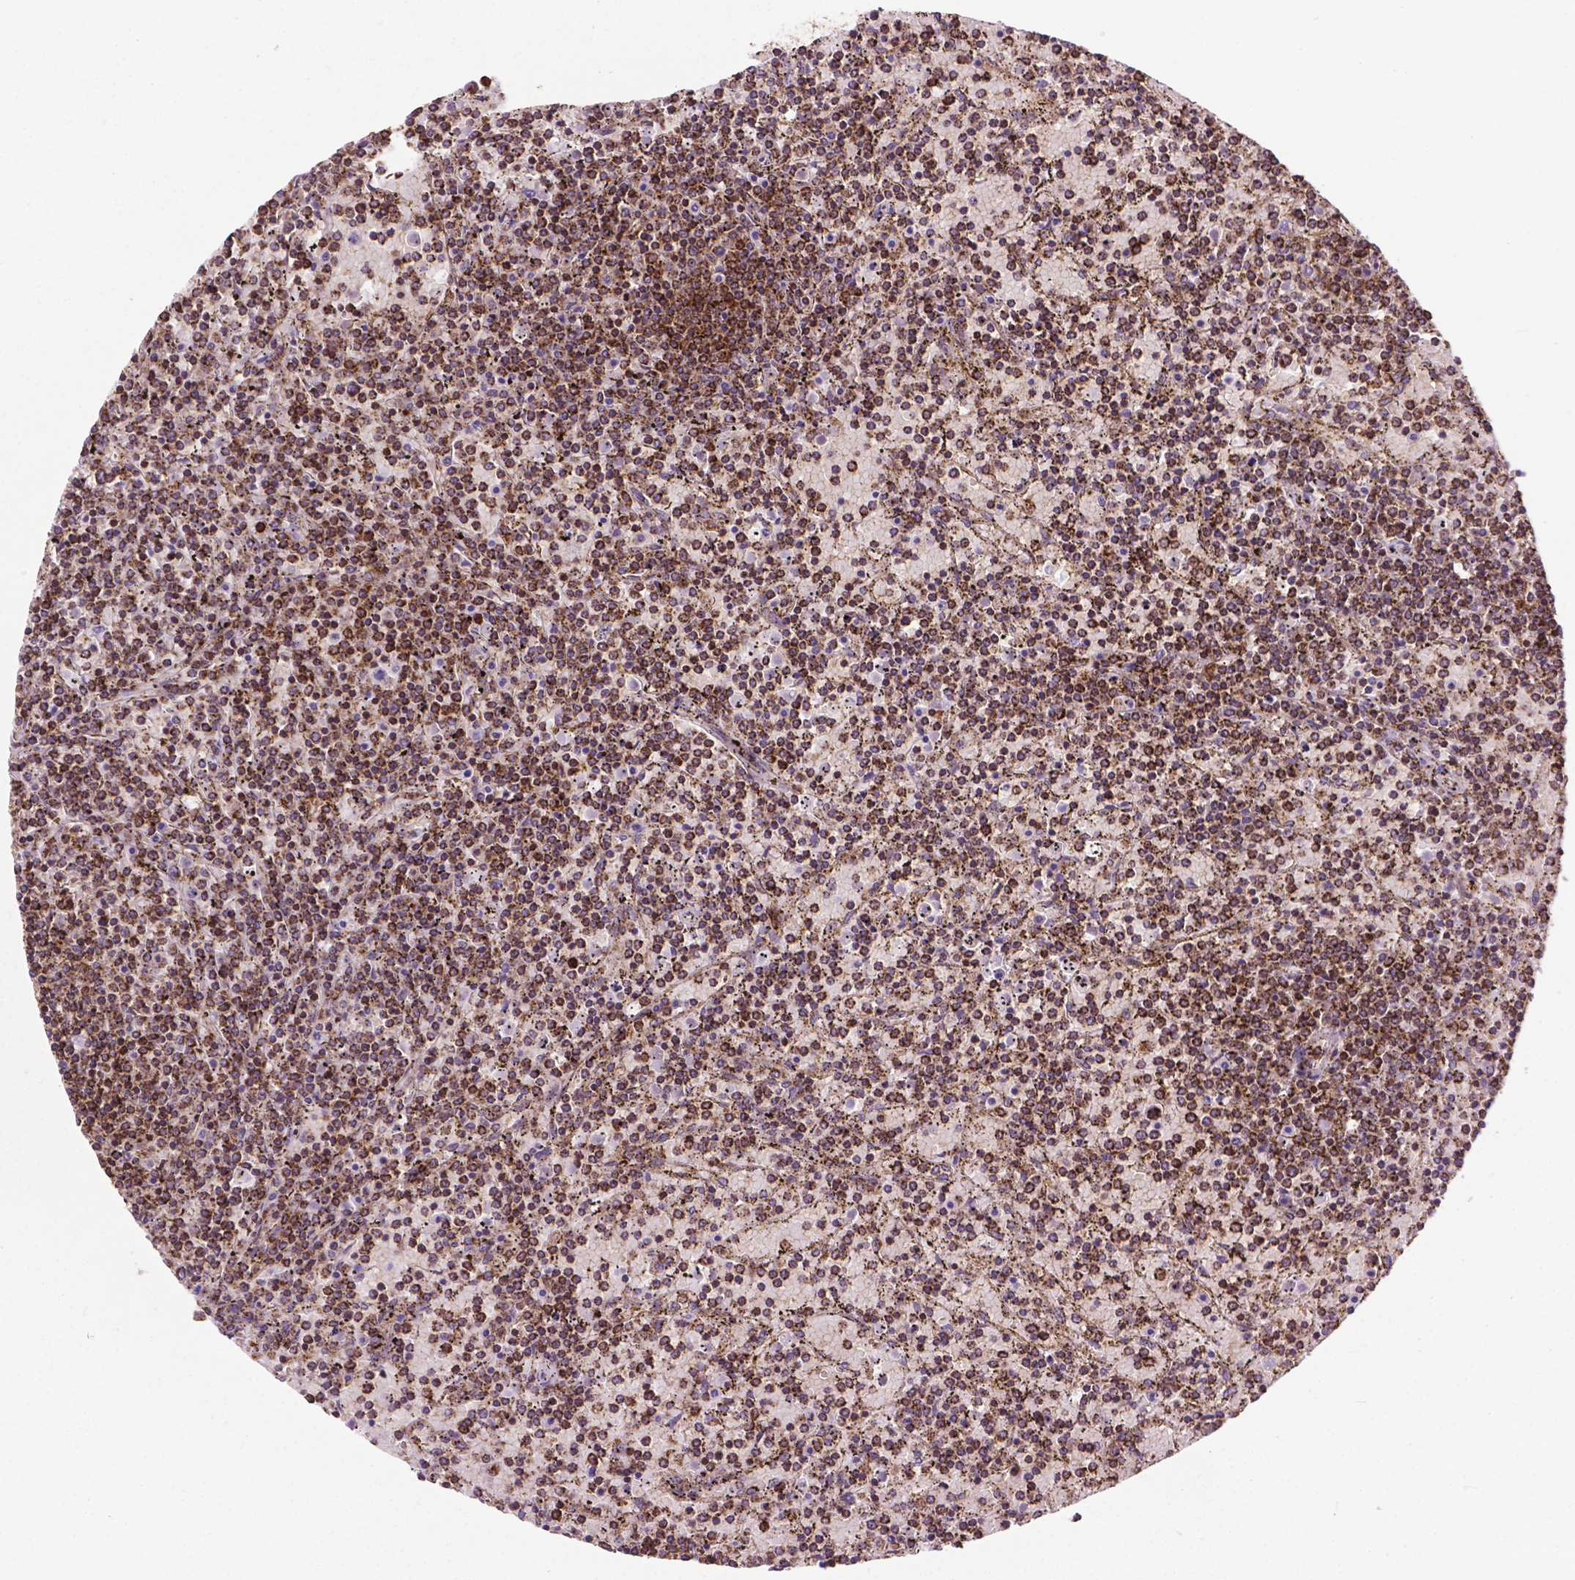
{"staining": {"intensity": "moderate", "quantity": ">75%", "location": "cytoplasmic/membranous"}, "tissue": "lymphoma", "cell_type": "Tumor cells", "image_type": "cancer", "snomed": [{"axis": "morphology", "description": "Malignant lymphoma, non-Hodgkin's type, Low grade"}, {"axis": "topography", "description": "Spleen"}], "caption": "Moderate cytoplasmic/membranous protein positivity is seen in about >75% of tumor cells in low-grade malignant lymphoma, non-Hodgkin's type. The protein is shown in brown color, while the nuclei are stained blue.", "gene": "CHMP4A", "patient": {"sex": "female", "age": 77}}